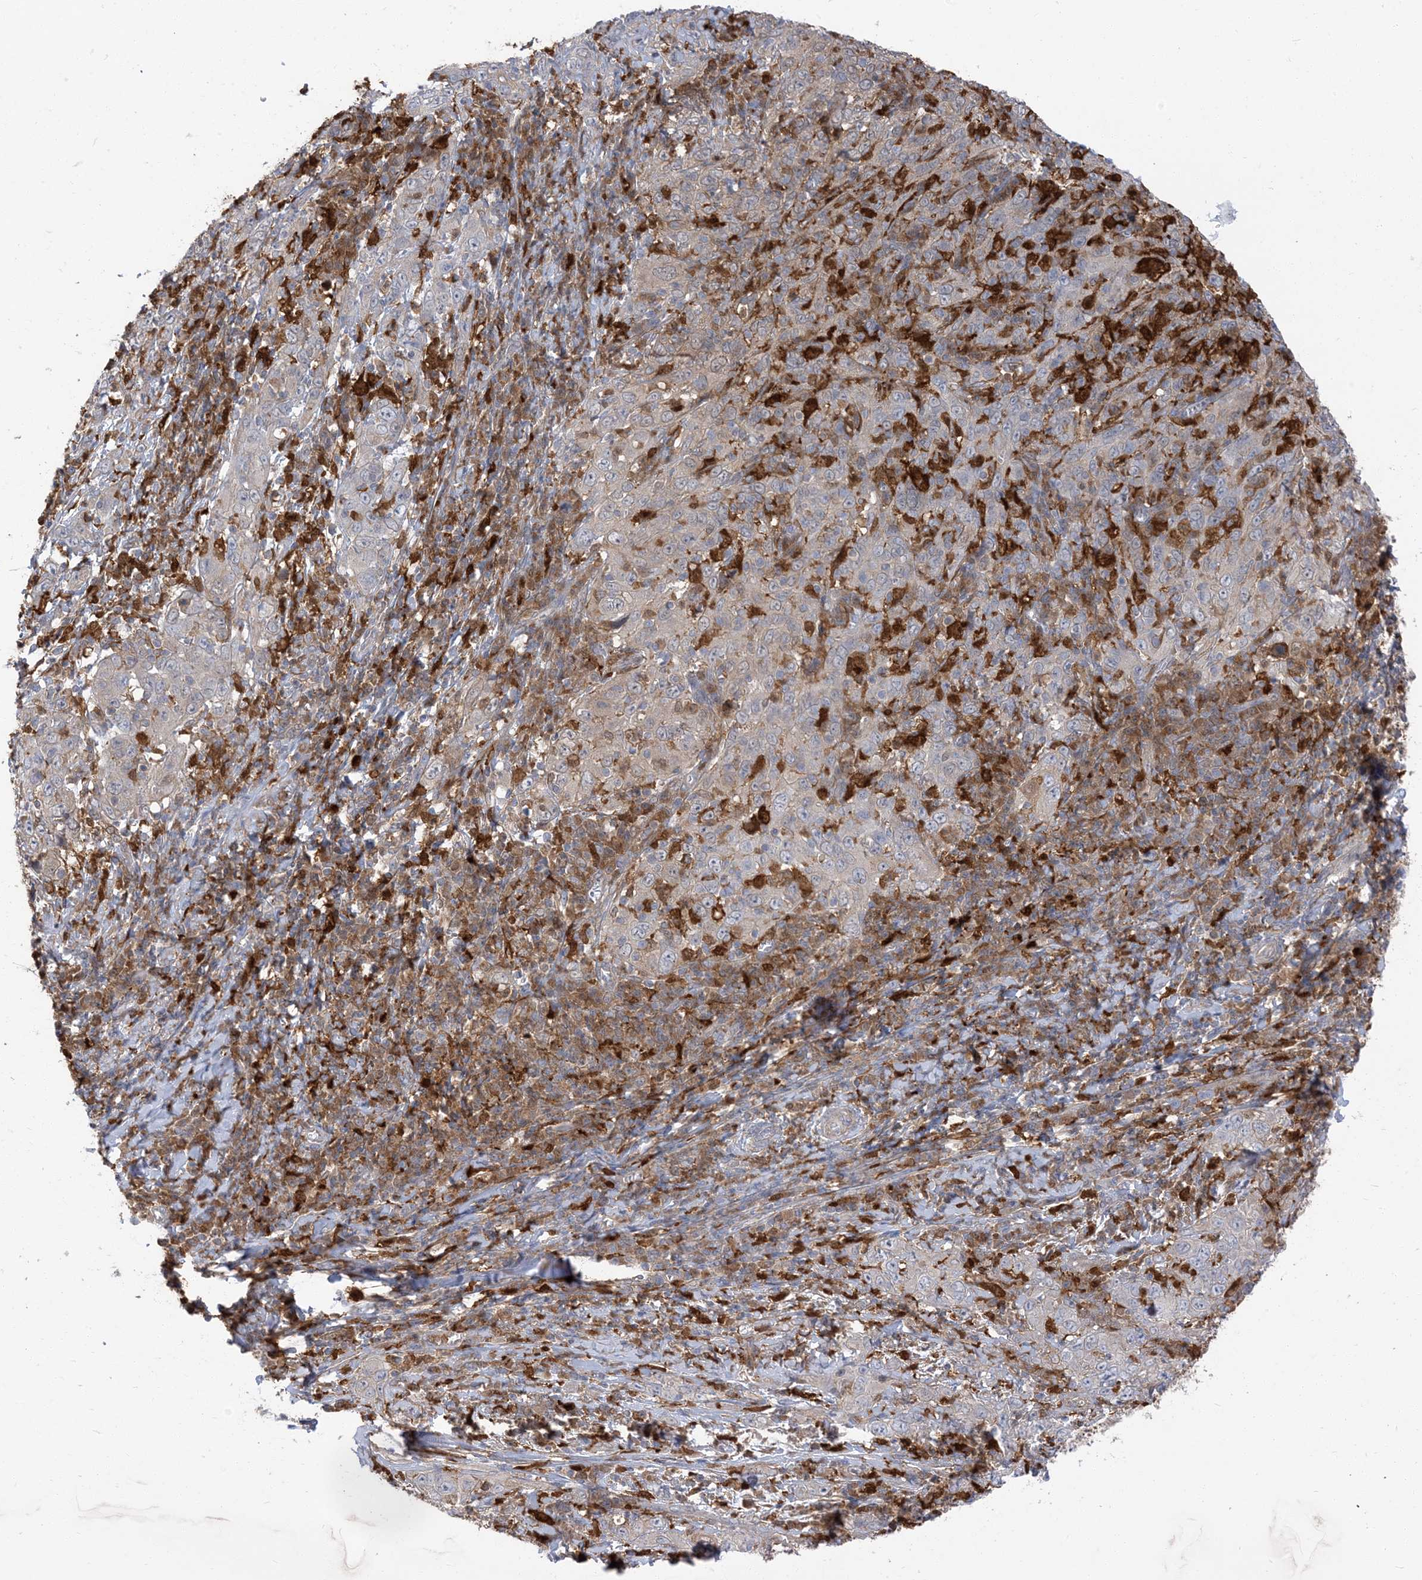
{"staining": {"intensity": "negative", "quantity": "none", "location": "none"}, "tissue": "cervical cancer", "cell_type": "Tumor cells", "image_type": "cancer", "snomed": [{"axis": "morphology", "description": "Squamous cell carcinoma, NOS"}, {"axis": "topography", "description": "Cervix"}], "caption": "Photomicrograph shows no significant protein positivity in tumor cells of cervical cancer.", "gene": "NAGK", "patient": {"sex": "female", "age": 46}}